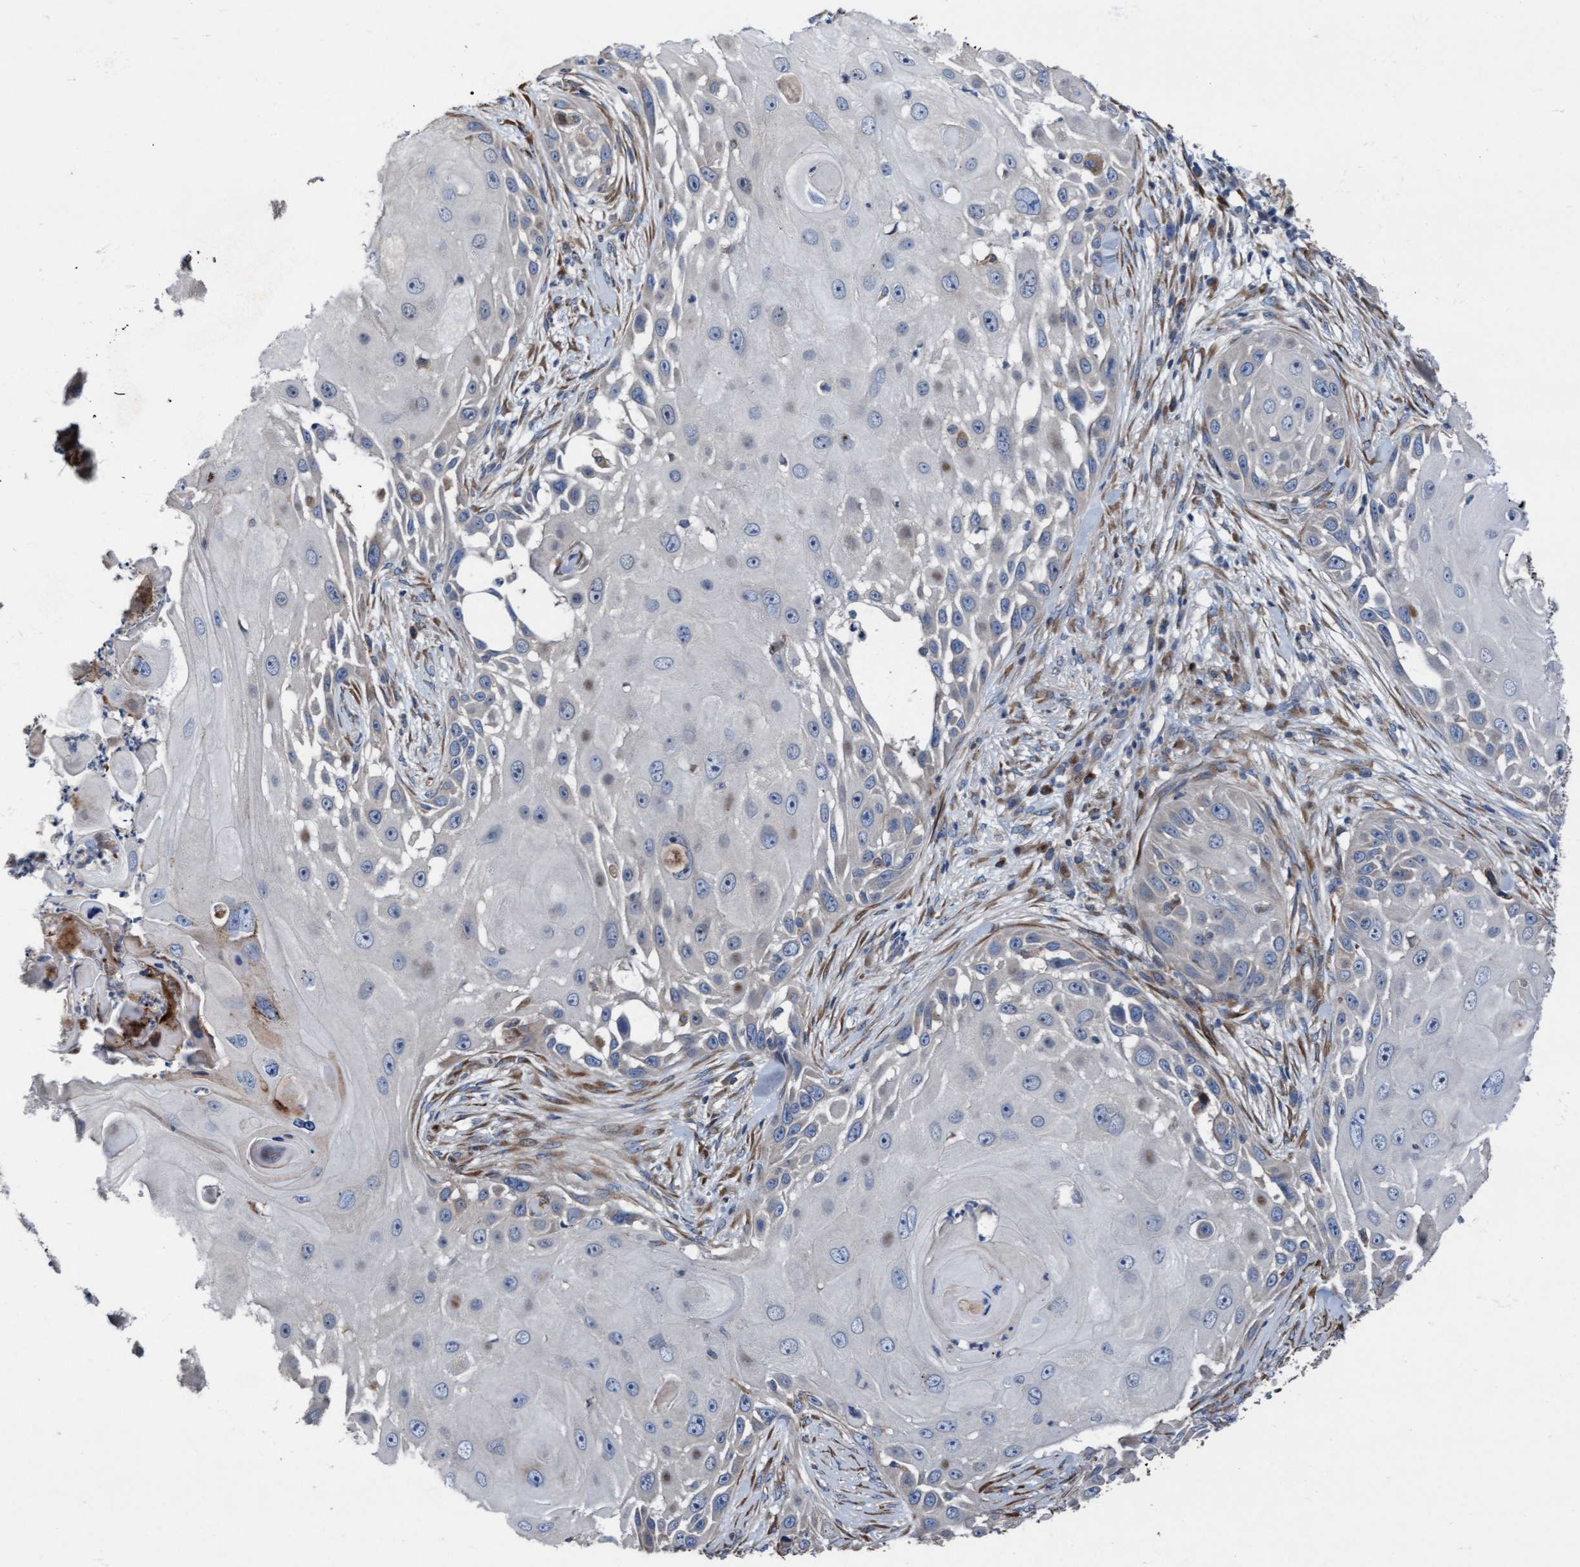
{"staining": {"intensity": "negative", "quantity": "none", "location": "none"}, "tissue": "skin cancer", "cell_type": "Tumor cells", "image_type": "cancer", "snomed": [{"axis": "morphology", "description": "Squamous cell carcinoma, NOS"}, {"axis": "topography", "description": "Skin"}], "caption": "Immunohistochemistry of squamous cell carcinoma (skin) displays no expression in tumor cells.", "gene": "KLHL26", "patient": {"sex": "female", "age": 44}}